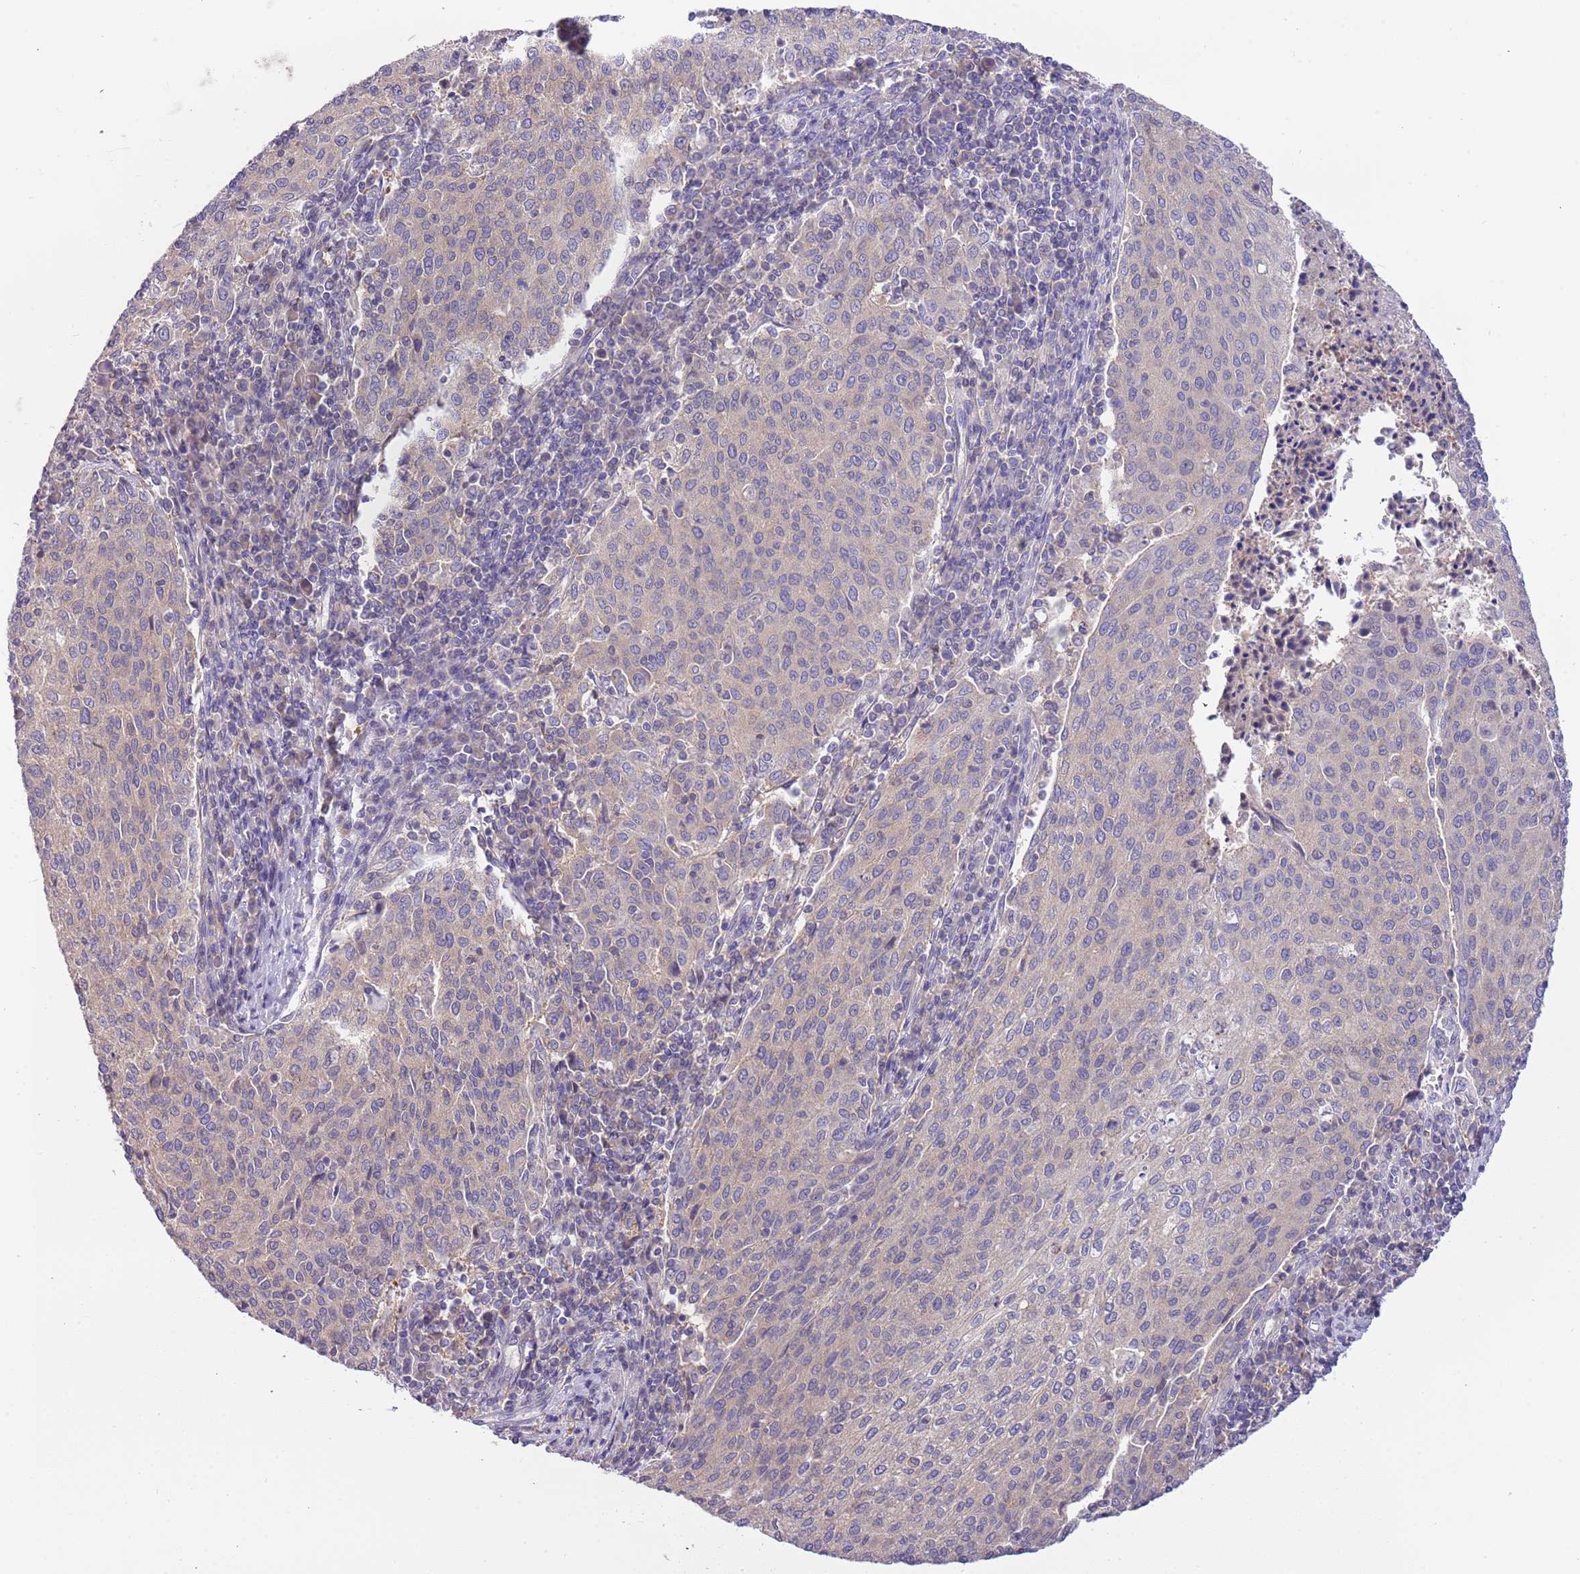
{"staining": {"intensity": "weak", "quantity": "25%-75%", "location": "cytoplasmic/membranous"}, "tissue": "cervical cancer", "cell_type": "Tumor cells", "image_type": "cancer", "snomed": [{"axis": "morphology", "description": "Squamous cell carcinoma, NOS"}, {"axis": "topography", "description": "Cervix"}], "caption": "Cervical squamous cell carcinoma stained with a brown dye exhibits weak cytoplasmic/membranous positive expression in about 25%-75% of tumor cells.", "gene": "STIP1", "patient": {"sex": "female", "age": 46}}